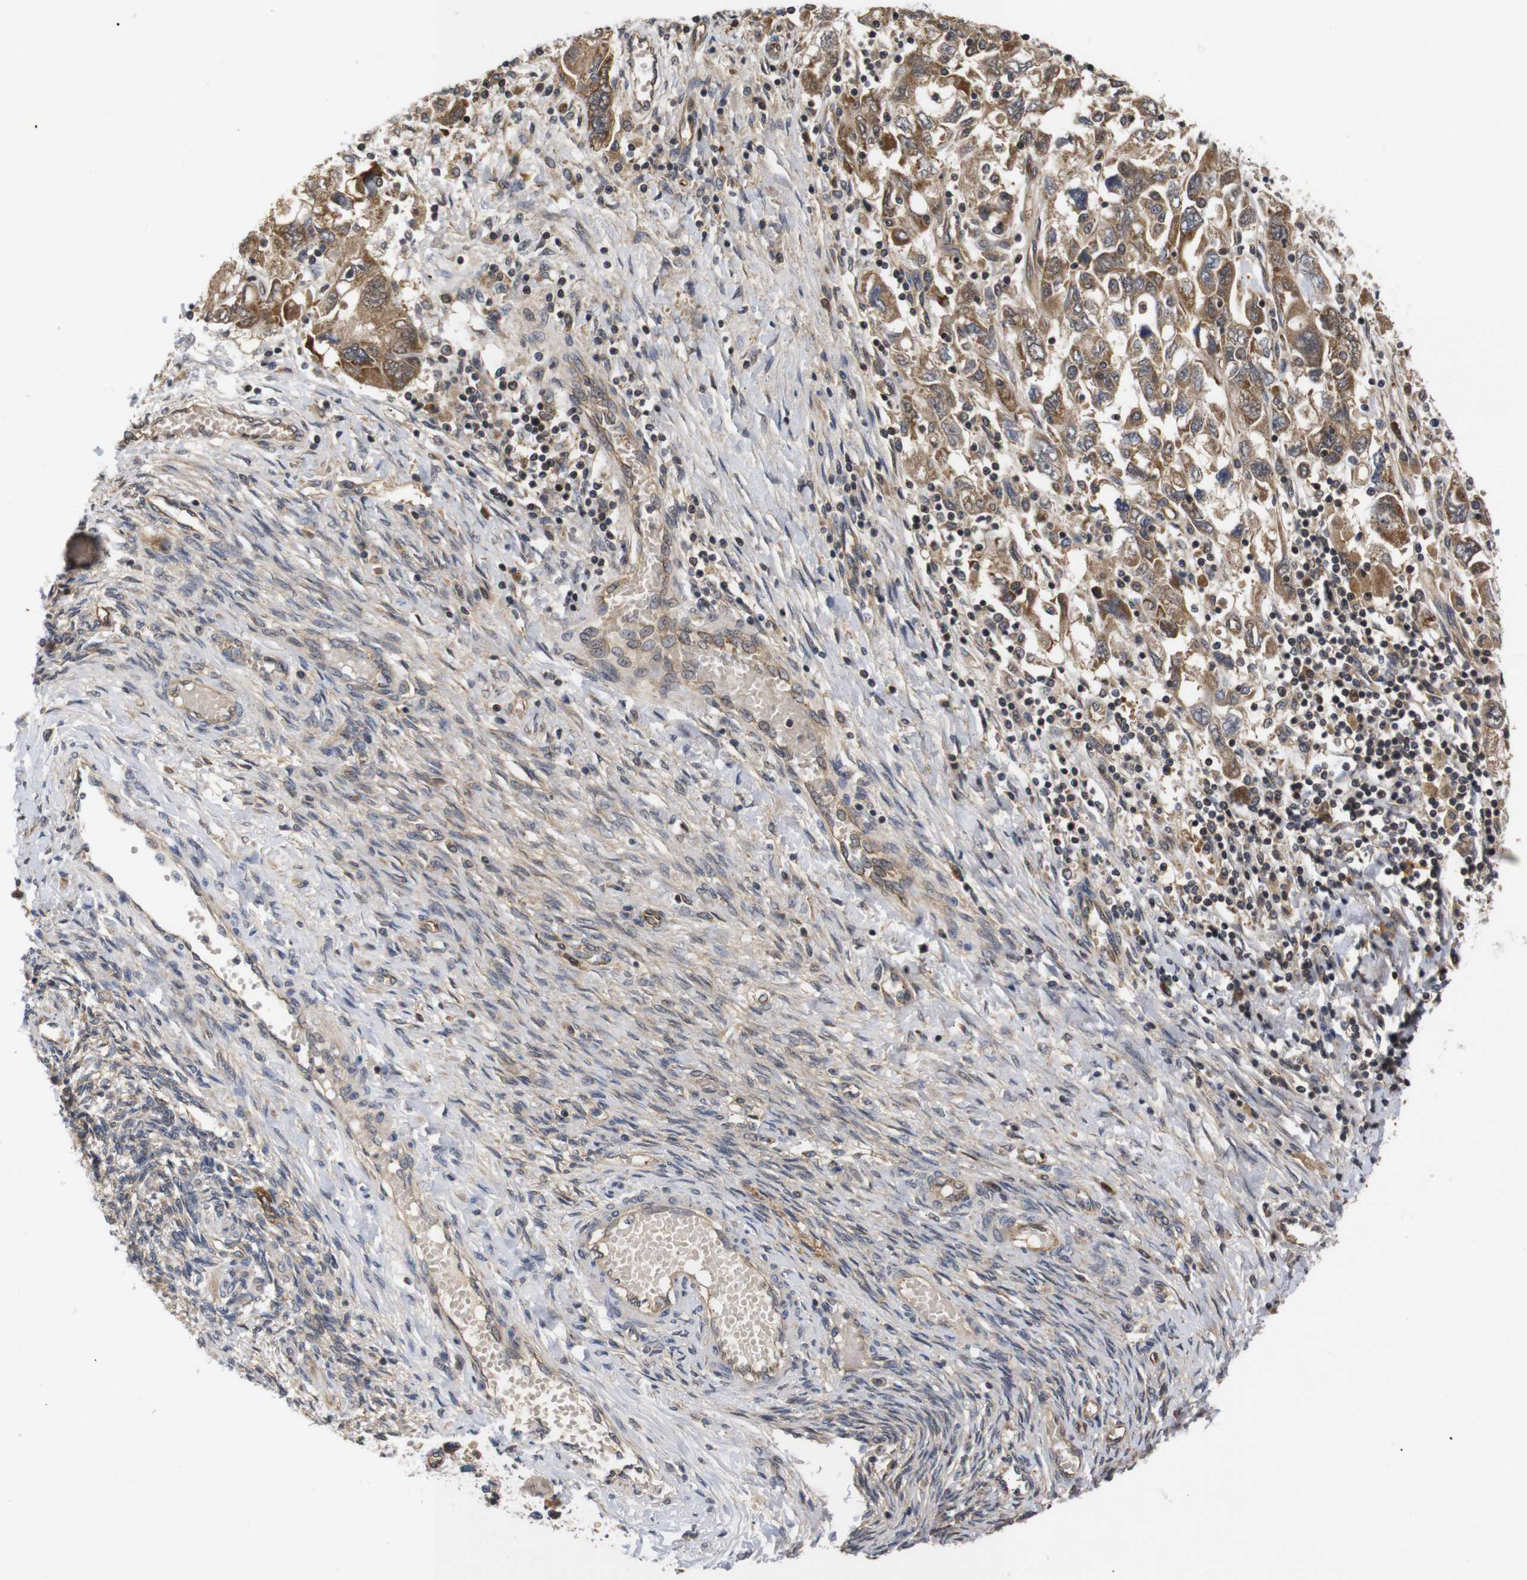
{"staining": {"intensity": "moderate", "quantity": ">75%", "location": "cytoplasmic/membranous"}, "tissue": "ovarian cancer", "cell_type": "Tumor cells", "image_type": "cancer", "snomed": [{"axis": "morphology", "description": "Carcinoma, NOS"}, {"axis": "morphology", "description": "Cystadenocarcinoma, serous, NOS"}, {"axis": "topography", "description": "Ovary"}], "caption": "High-power microscopy captured an immunohistochemistry (IHC) histopathology image of ovarian carcinoma, revealing moderate cytoplasmic/membranous expression in approximately >75% of tumor cells.", "gene": "RIPK1", "patient": {"sex": "female", "age": 69}}